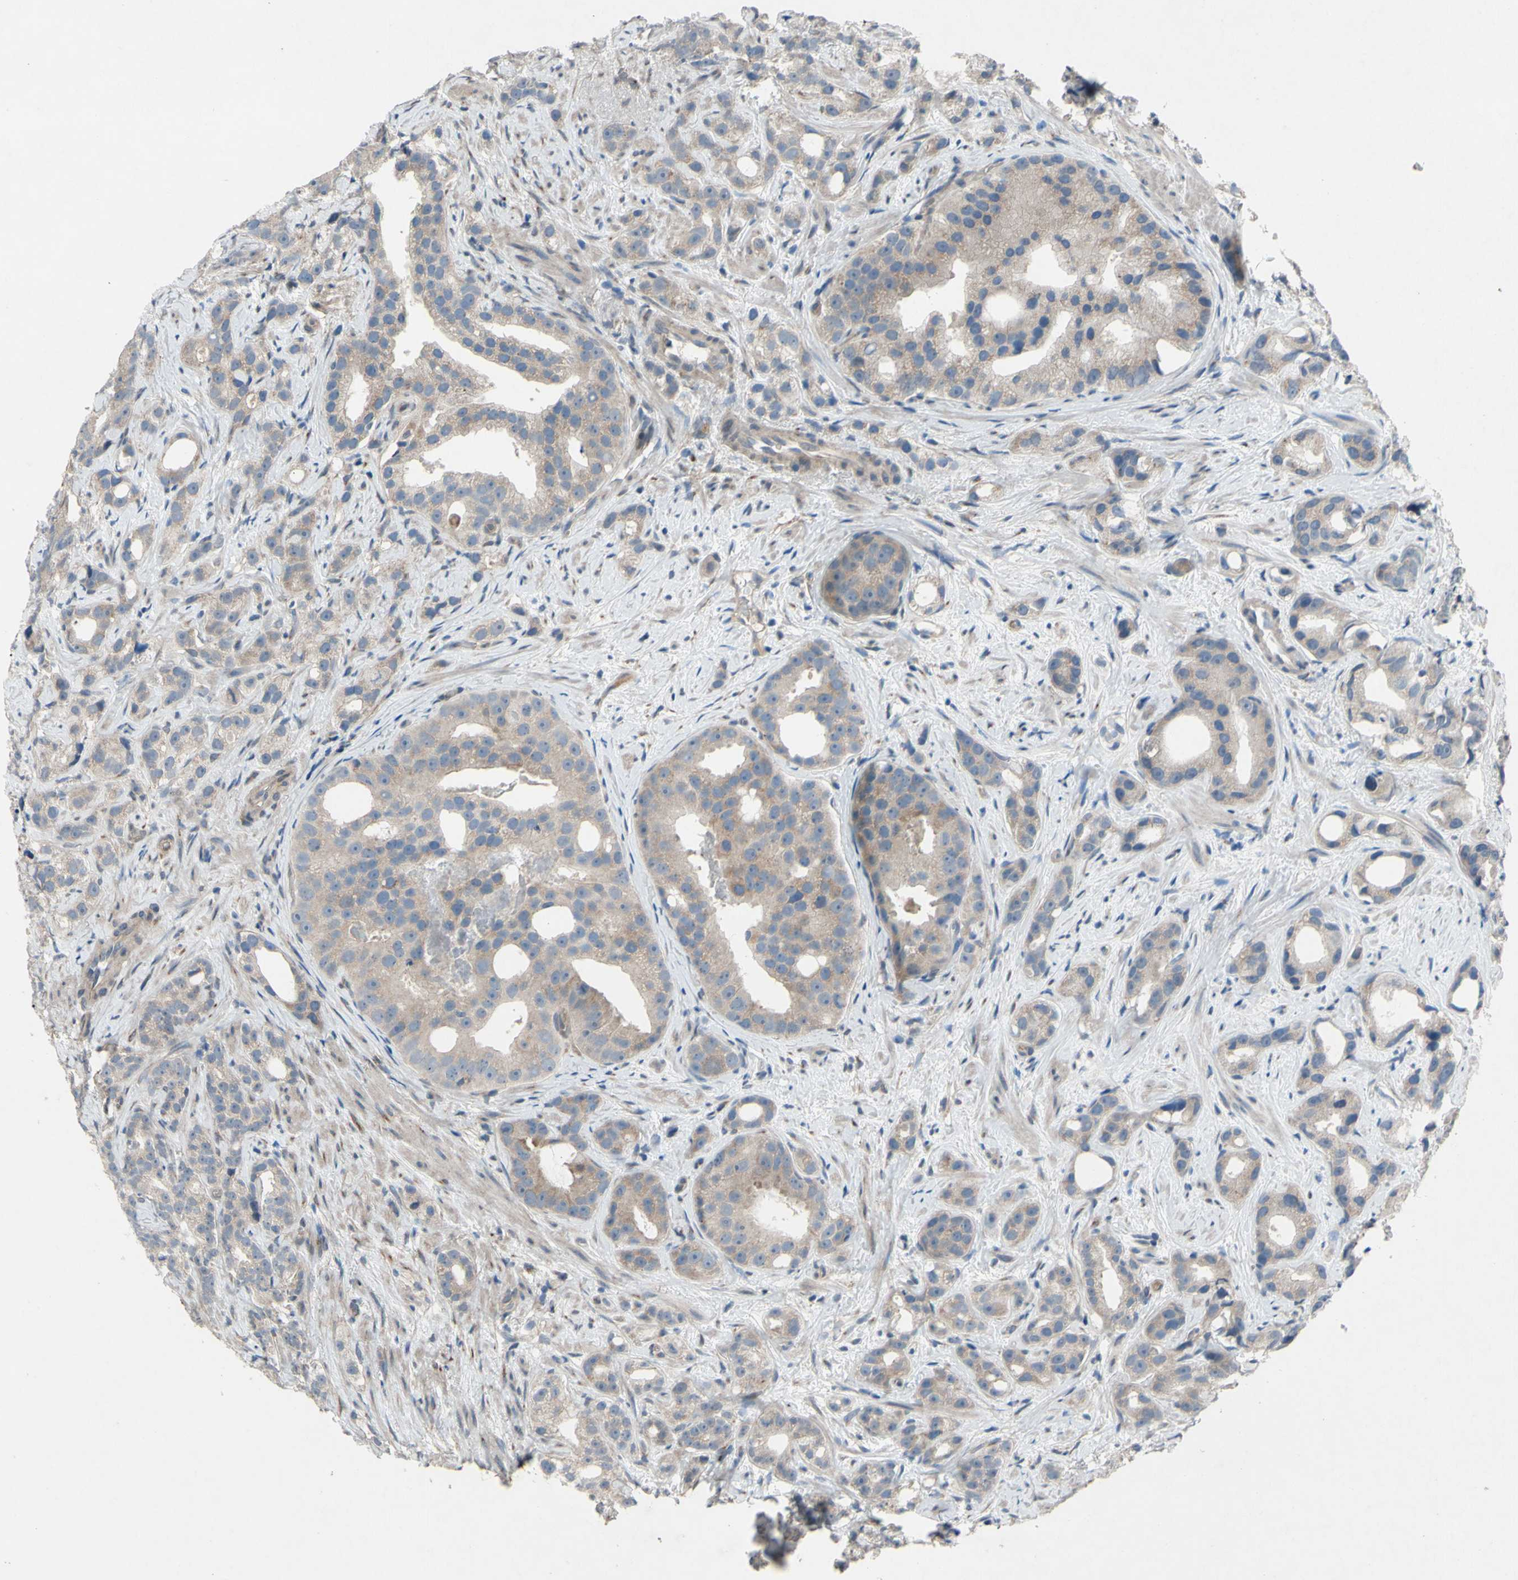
{"staining": {"intensity": "weak", "quantity": ">75%", "location": "cytoplasmic/membranous"}, "tissue": "prostate cancer", "cell_type": "Tumor cells", "image_type": "cancer", "snomed": [{"axis": "morphology", "description": "Adenocarcinoma, Low grade"}, {"axis": "topography", "description": "Prostate"}], "caption": "Protein expression analysis of human prostate adenocarcinoma (low-grade) reveals weak cytoplasmic/membranous staining in approximately >75% of tumor cells.", "gene": "GRAMD2B", "patient": {"sex": "male", "age": 89}}